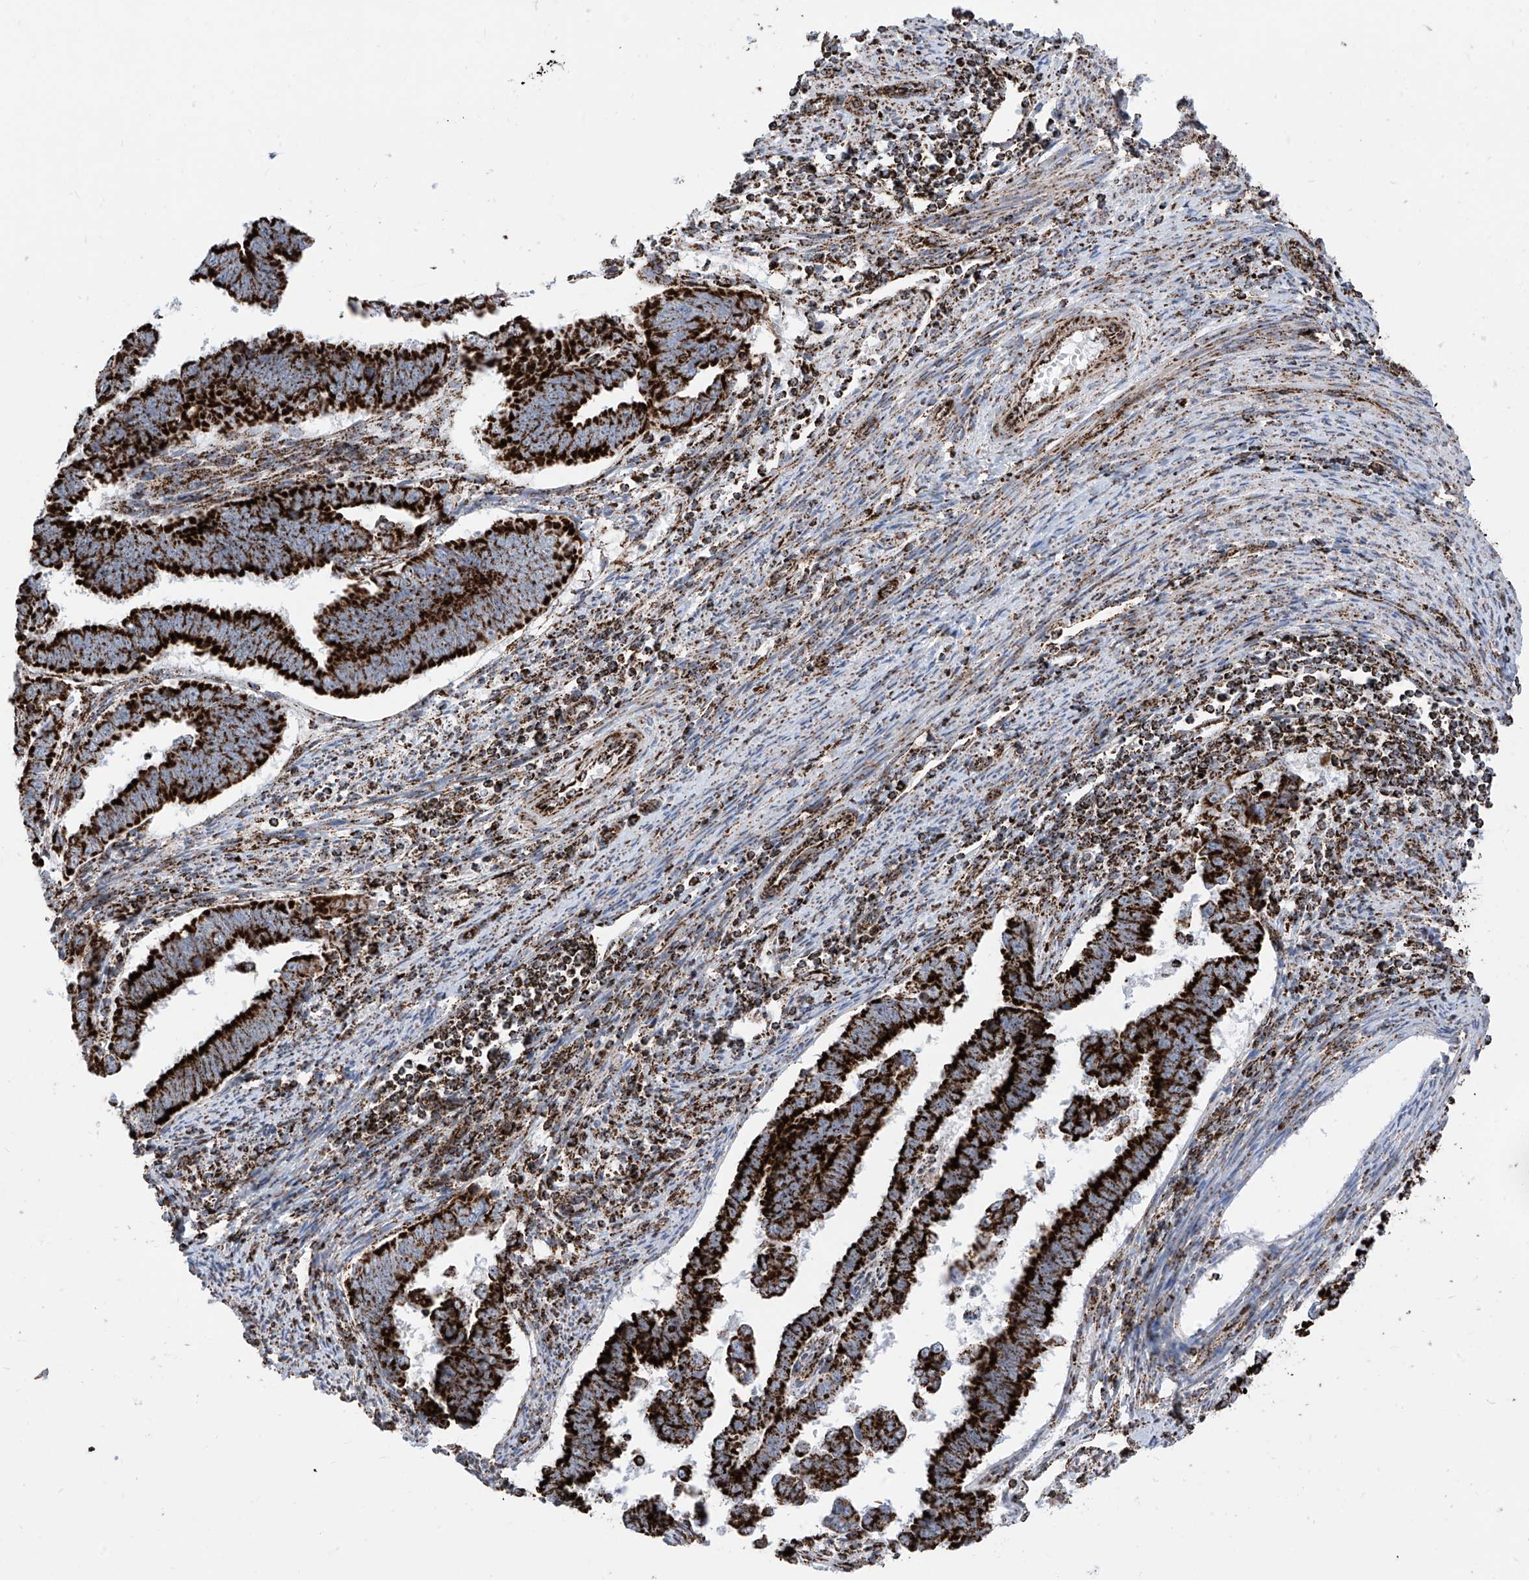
{"staining": {"intensity": "strong", "quantity": ">75%", "location": "cytoplasmic/membranous"}, "tissue": "endometrial cancer", "cell_type": "Tumor cells", "image_type": "cancer", "snomed": [{"axis": "morphology", "description": "Adenocarcinoma, NOS"}, {"axis": "topography", "description": "Endometrium"}], "caption": "This is a histology image of IHC staining of endometrial cancer, which shows strong staining in the cytoplasmic/membranous of tumor cells.", "gene": "COX5B", "patient": {"sex": "female", "age": 75}}